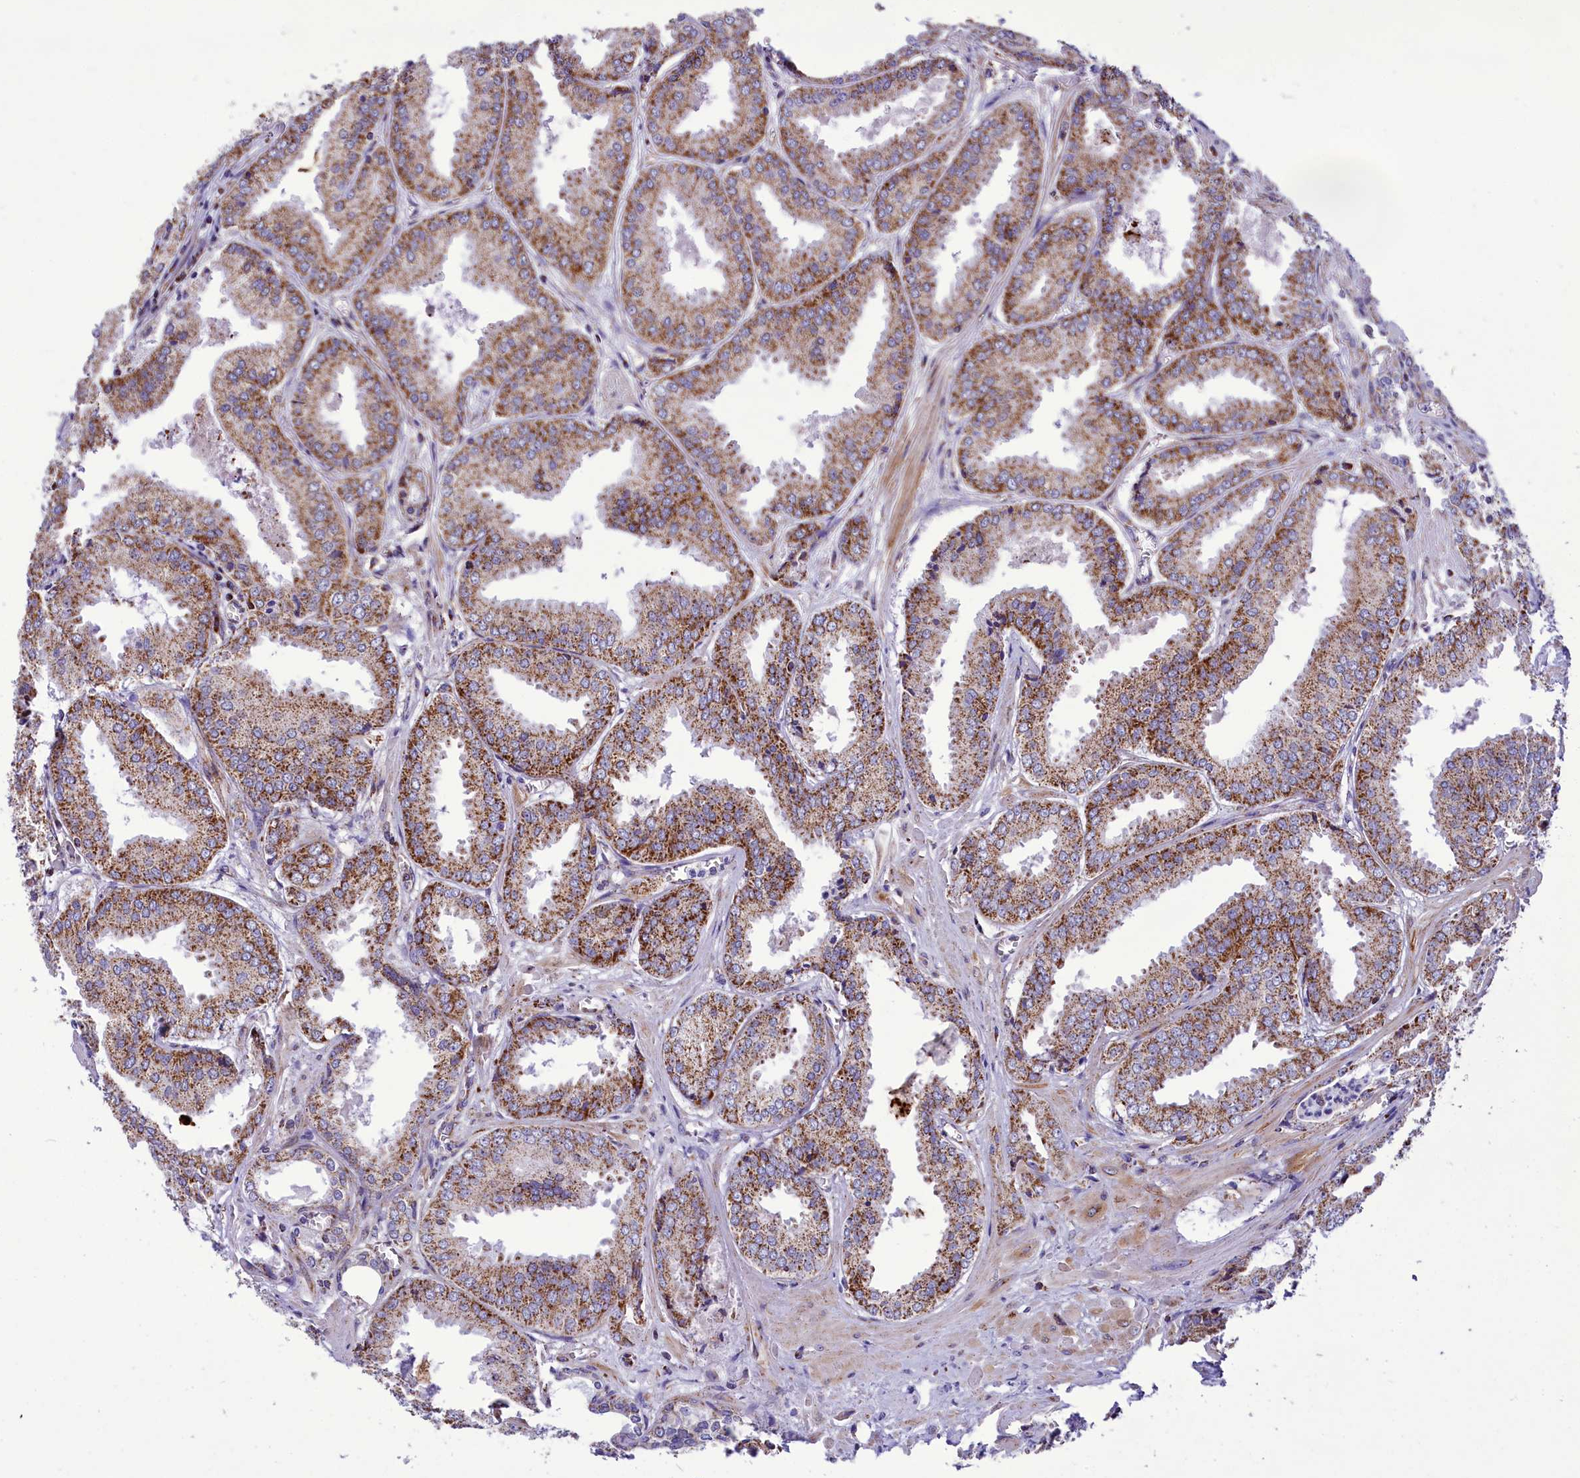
{"staining": {"intensity": "moderate", "quantity": ">75%", "location": "cytoplasmic/membranous"}, "tissue": "prostate cancer", "cell_type": "Tumor cells", "image_type": "cancer", "snomed": [{"axis": "morphology", "description": "Adenocarcinoma, Low grade"}, {"axis": "topography", "description": "Prostate"}], "caption": "Immunohistochemistry (IHC) histopathology image of human prostate cancer stained for a protein (brown), which shows medium levels of moderate cytoplasmic/membranous expression in about >75% of tumor cells.", "gene": "ICA1L", "patient": {"sex": "male", "age": 67}}